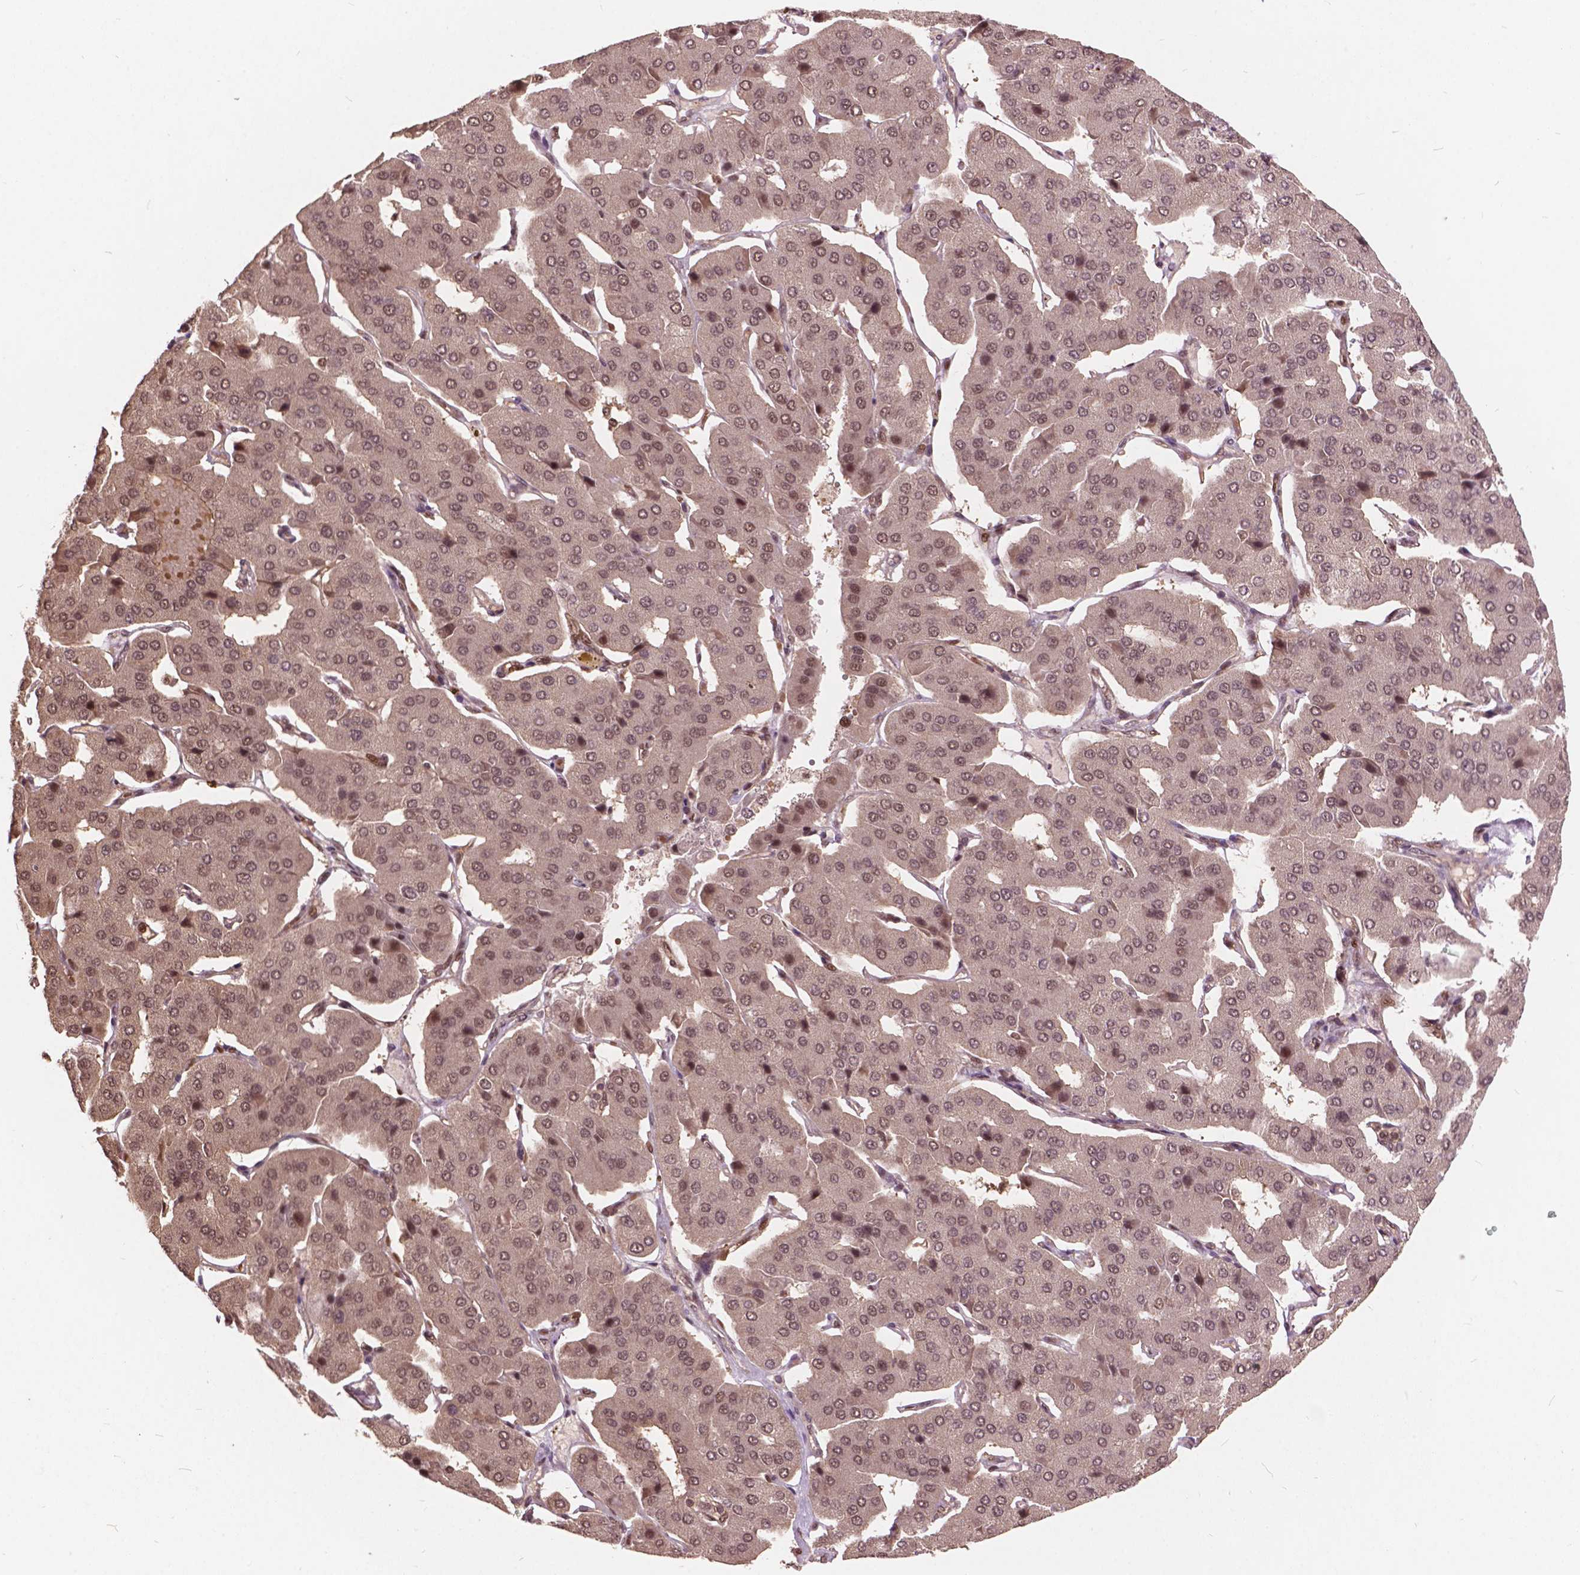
{"staining": {"intensity": "moderate", "quantity": ">75%", "location": "nuclear"}, "tissue": "parathyroid gland", "cell_type": "Glandular cells", "image_type": "normal", "snomed": [{"axis": "morphology", "description": "Normal tissue, NOS"}, {"axis": "morphology", "description": "Adenoma, NOS"}, {"axis": "topography", "description": "Parathyroid gland"}], "caption": "Immunohistochemical staining of benign human parathyroid gland demonstrates medium levels of moderate nuclear expression in about >75% of glandular cells. The protein is shown in brown color, while the nuclei are stained blue.", "gene": "ANP32A", "patient": {"sex": "female", "age": 86}}